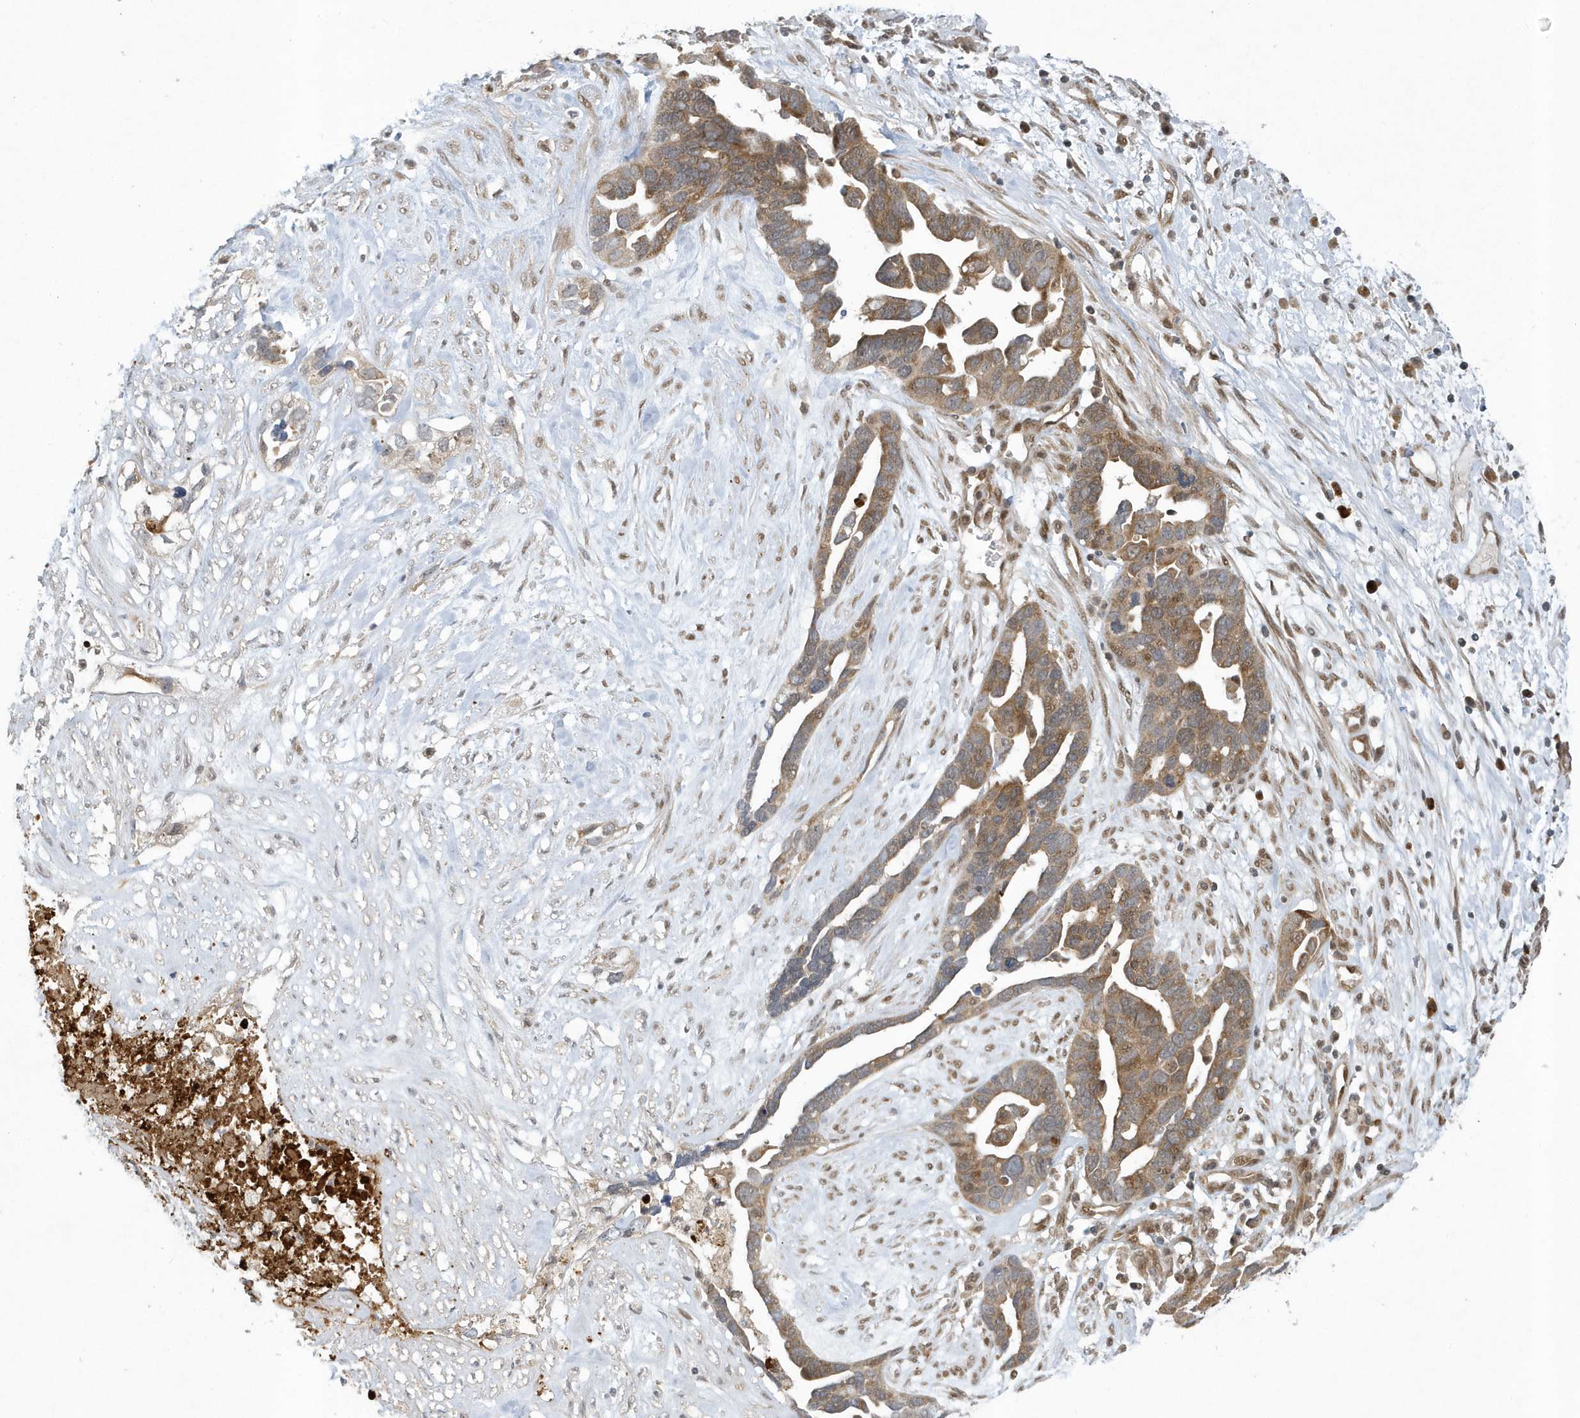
{"staining": {"intensity": "moderate", "quantity": ">75%", "location": "cytoplasmic/membranous"}, "tissue": "ovarian cancer", "cell_type": "Tumor cells", "image_type": "cancer", "snomed": [{"axis": "morphology", "description": "Cystadenocarcinoma, serous, NOS"}, {"axis": "topography", "description": "Ovary"}], "caption": "Tumor cells show medium levels of moderate cytoplasmic/membranous staining in approximately >75% of cells in serous cystadenocarcinoma (ovarian).", "gene": "ATG4A", "patient": {"sex": "female", "age": 54}}